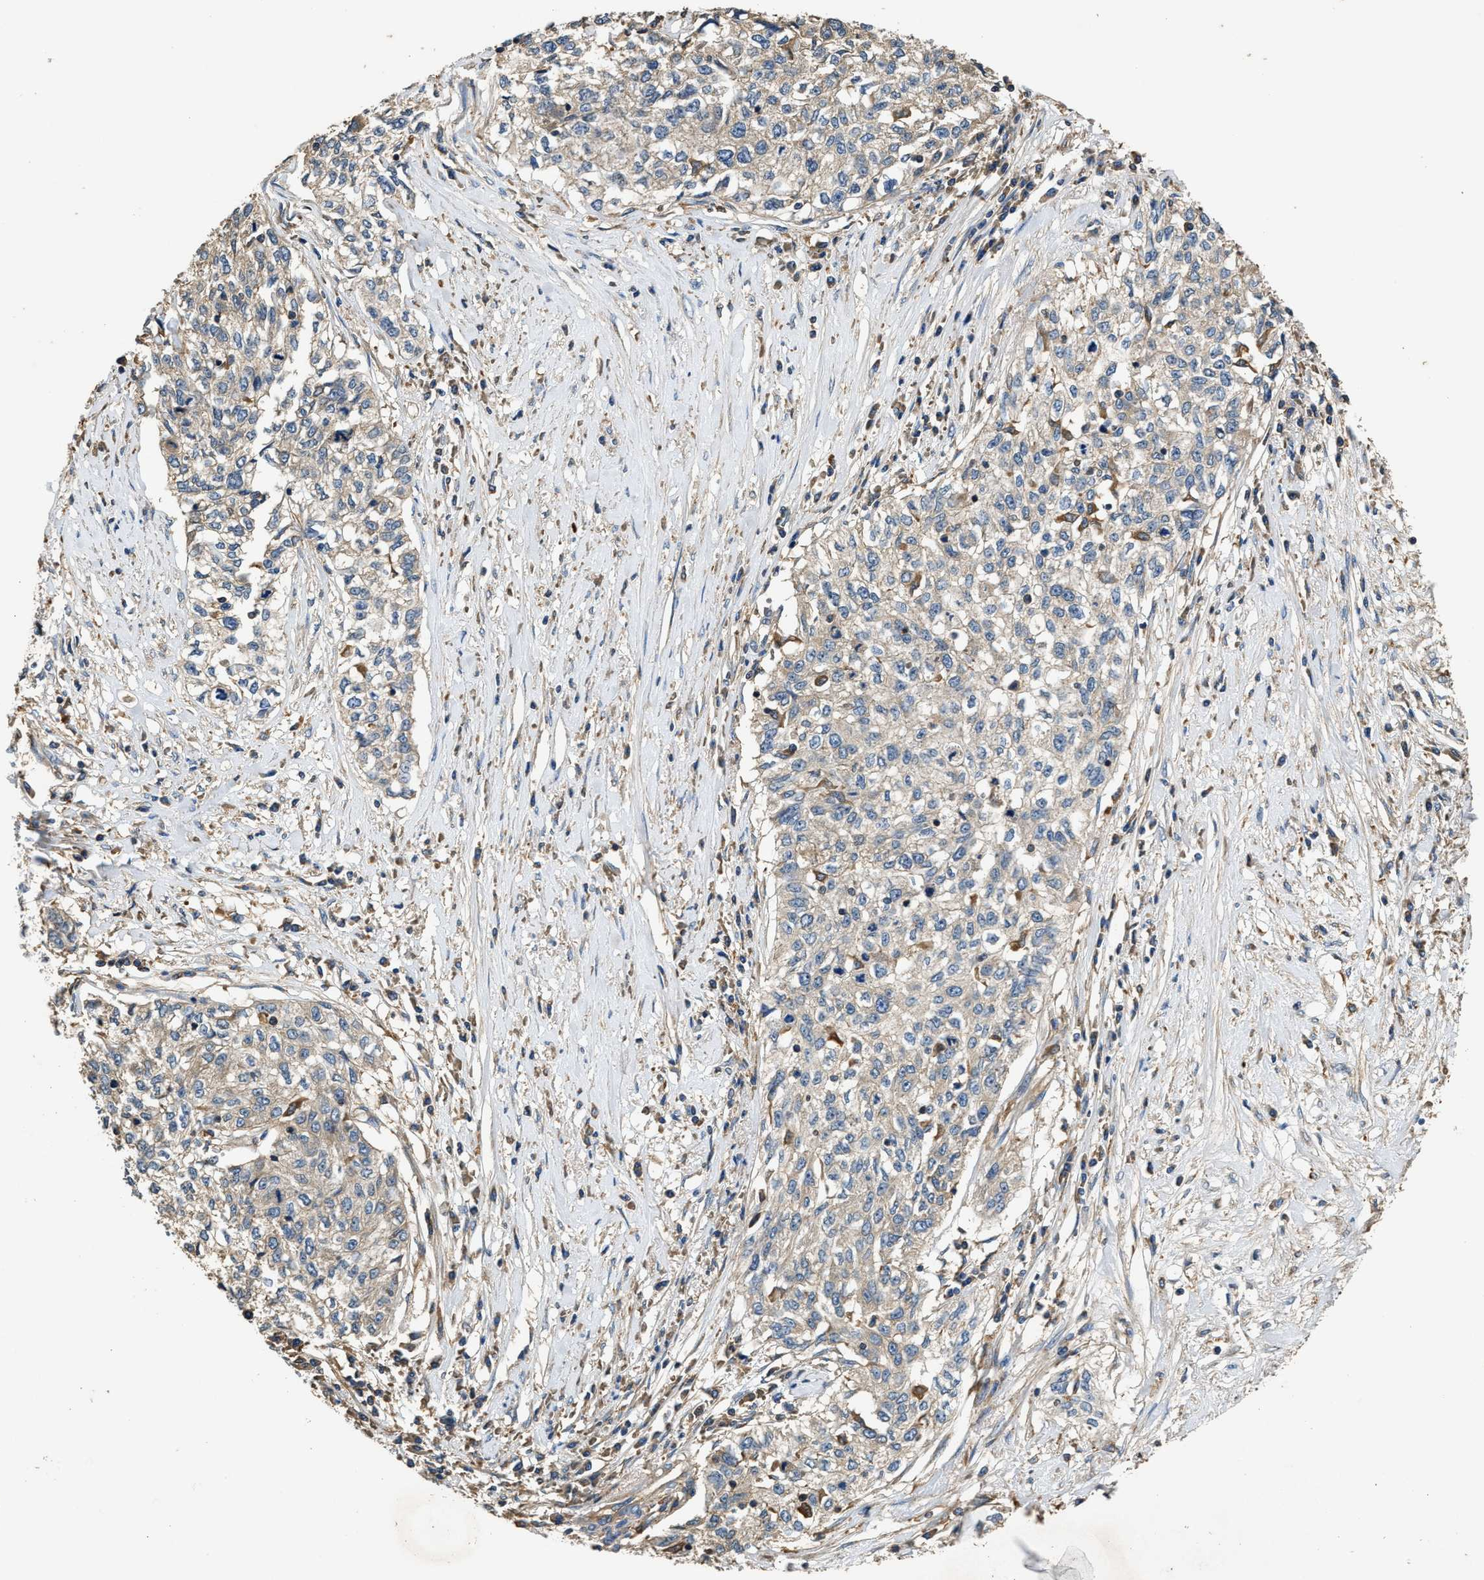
{"staining": {"intensity": "weak", "quantity": ">75%", "location": "cytoplasmic/membranous"}, "tissue": "cervical cancer", "cell_type": "Tumor cells", "image_type": "cancer", "snomed": [{"axis": "morphology", "description": "Squamous cell carcinoma, NOS"}, {"axis": "topography", "description": "Cervix"}], "caption": "About >75% of tumor cells in human squamous cell carcinoma (cervical) exhibit weak cytoplasmic/membranous protein positivity as visualized by brown immunohistochemical staining.", "gene": "BLOC1S1", "patient": {"sex": "female", "age": 57}}